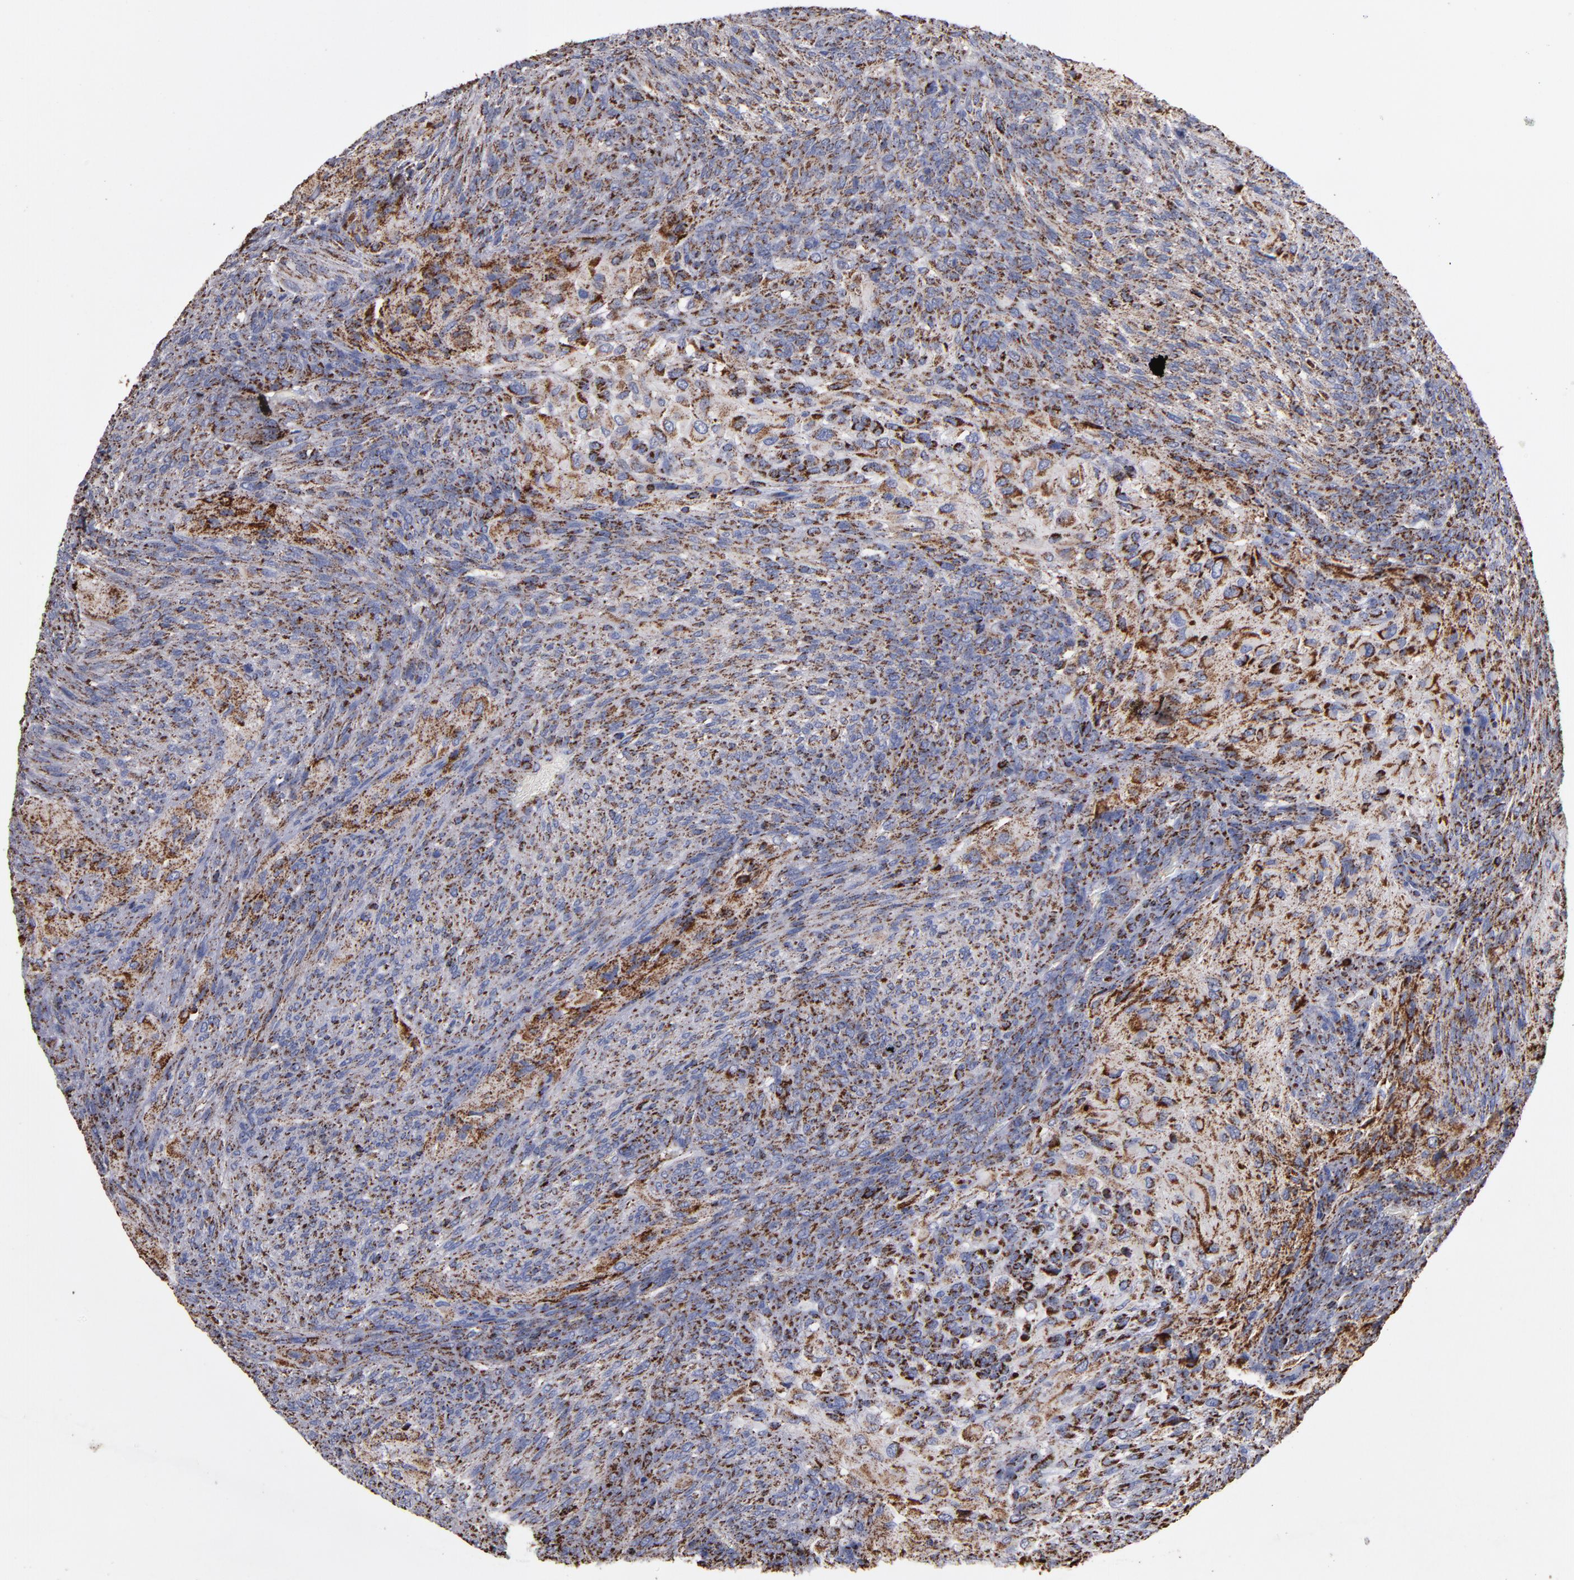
{"staining": {"intensity": "moderate", "quantity": ">75%", "location": "cytoplasmic/membranous"}, "tissue": "glioma", "cell_type": "Tumor cells", "image_type": "cancer", "snomed": [{"axis": "morphology", "description": "Glioma, malignant, High grade"}, {"axis": "topography", "description": "Cerebral cortex"}], "caption": "Tumor cells show medium levels of moderate cytoplasmic/membranous expression in about >75% of cells in malignant glioma (high-grade).", "gene": "SOD2", "patient": {"sex": "female", "age": 55}}